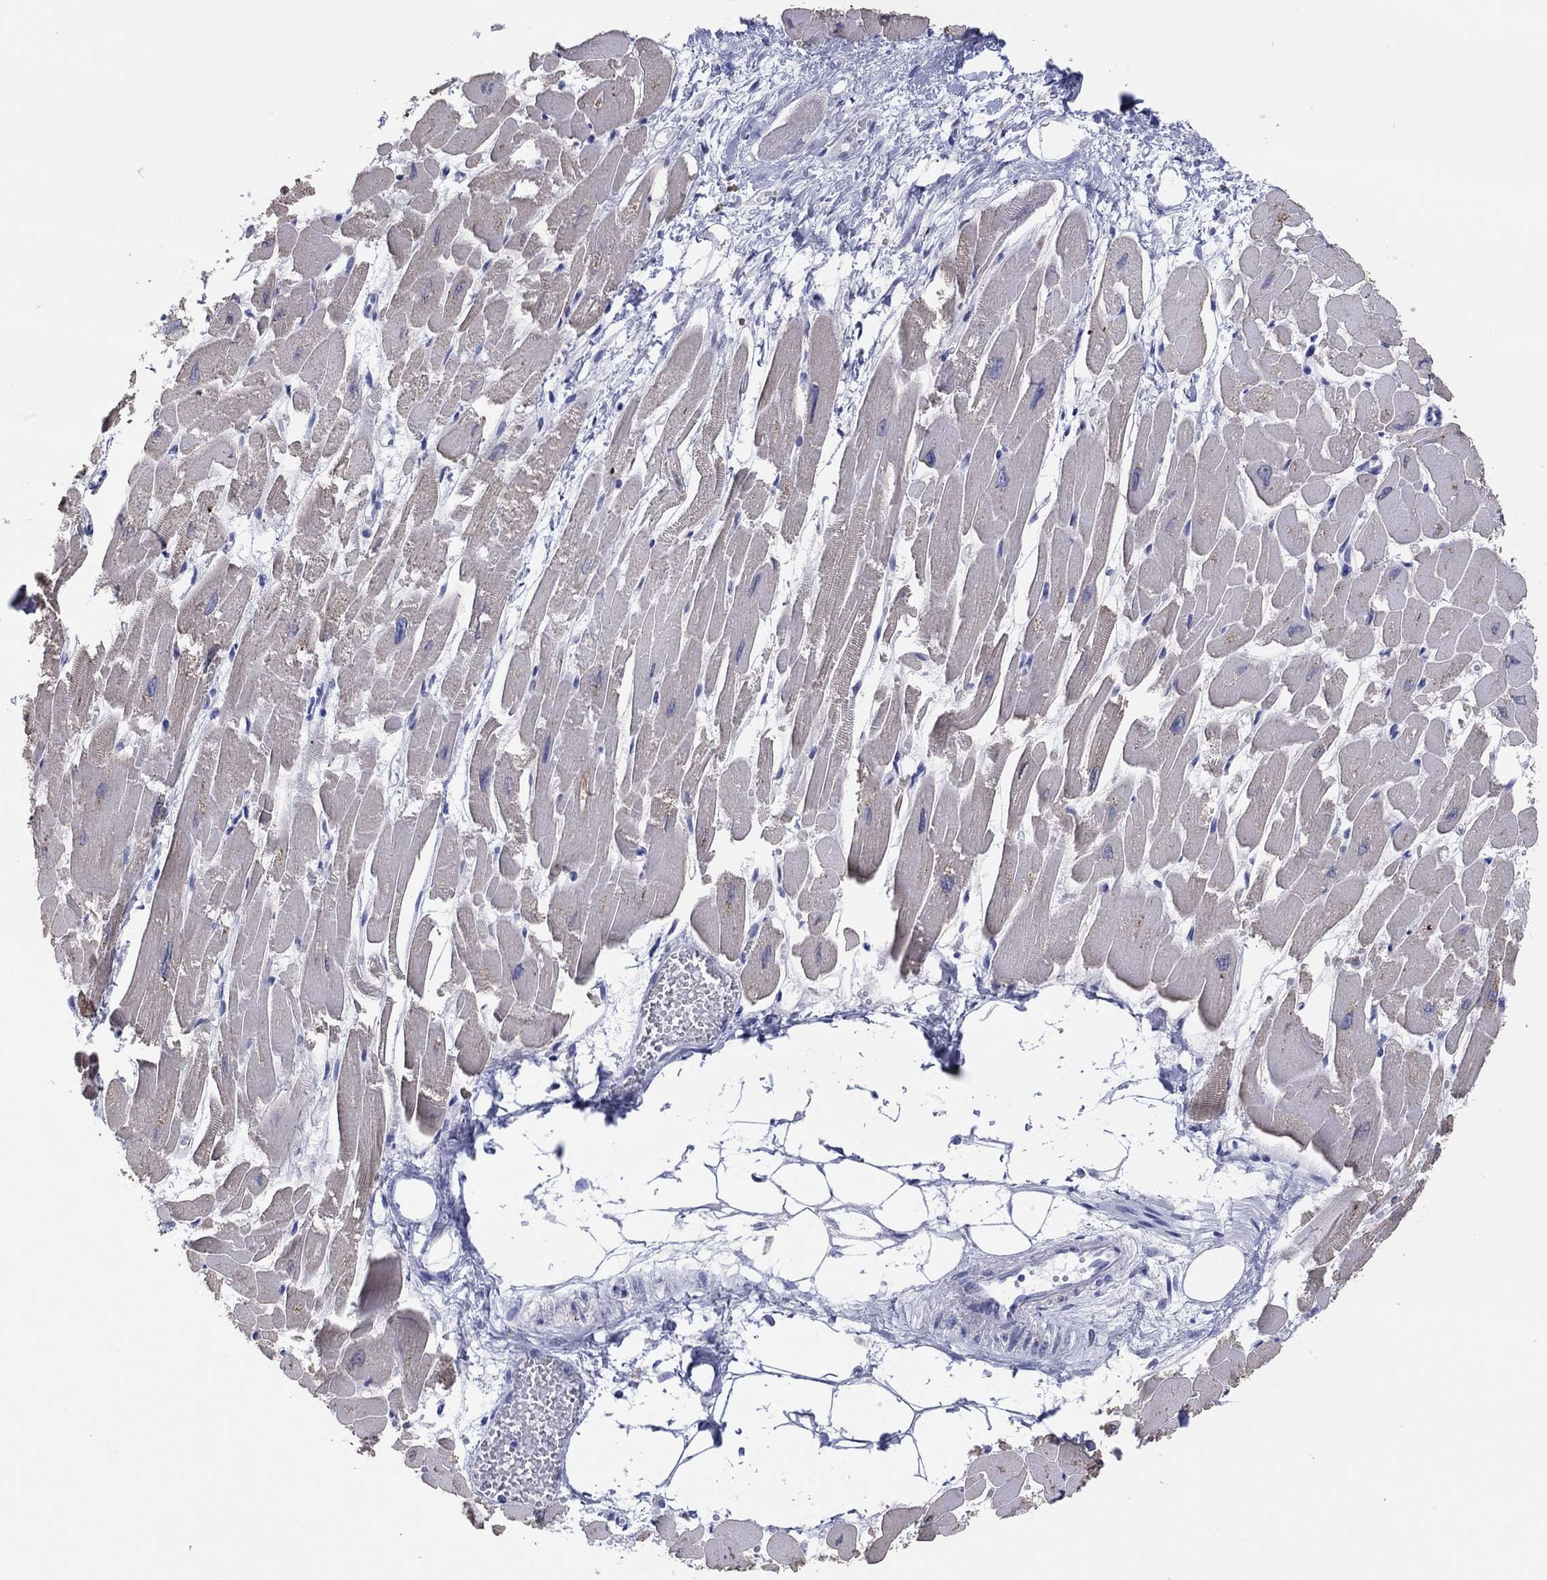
{"staining": {"intensity": "moderate", "quantity": "25%-75%", "location": "cytoplasmic/membranous"}, "tissue": "heart muscle", "cell_type": "Cardiomyocytes", "image_type": "normal", "snomed": [{"axis": "morphology", "description": "Normal tissue, NOS"}, {"axis": "topography", "description": "Heart"}], "caption": "Protein expression analysis of normal human heart muscle reveals moderate cytoplasmic/membranous expression in approximately 25%-75% of cardiomyocytes. The staining was performed using DAB (3,3'-diaminobenzidine) to visualize the protein expression in brown, while the nuclei were stained in blue with hematoxylin (Magnification: 20x).", "gene": "ERICH3", "patient": {"sex": "female", "age": 52}}